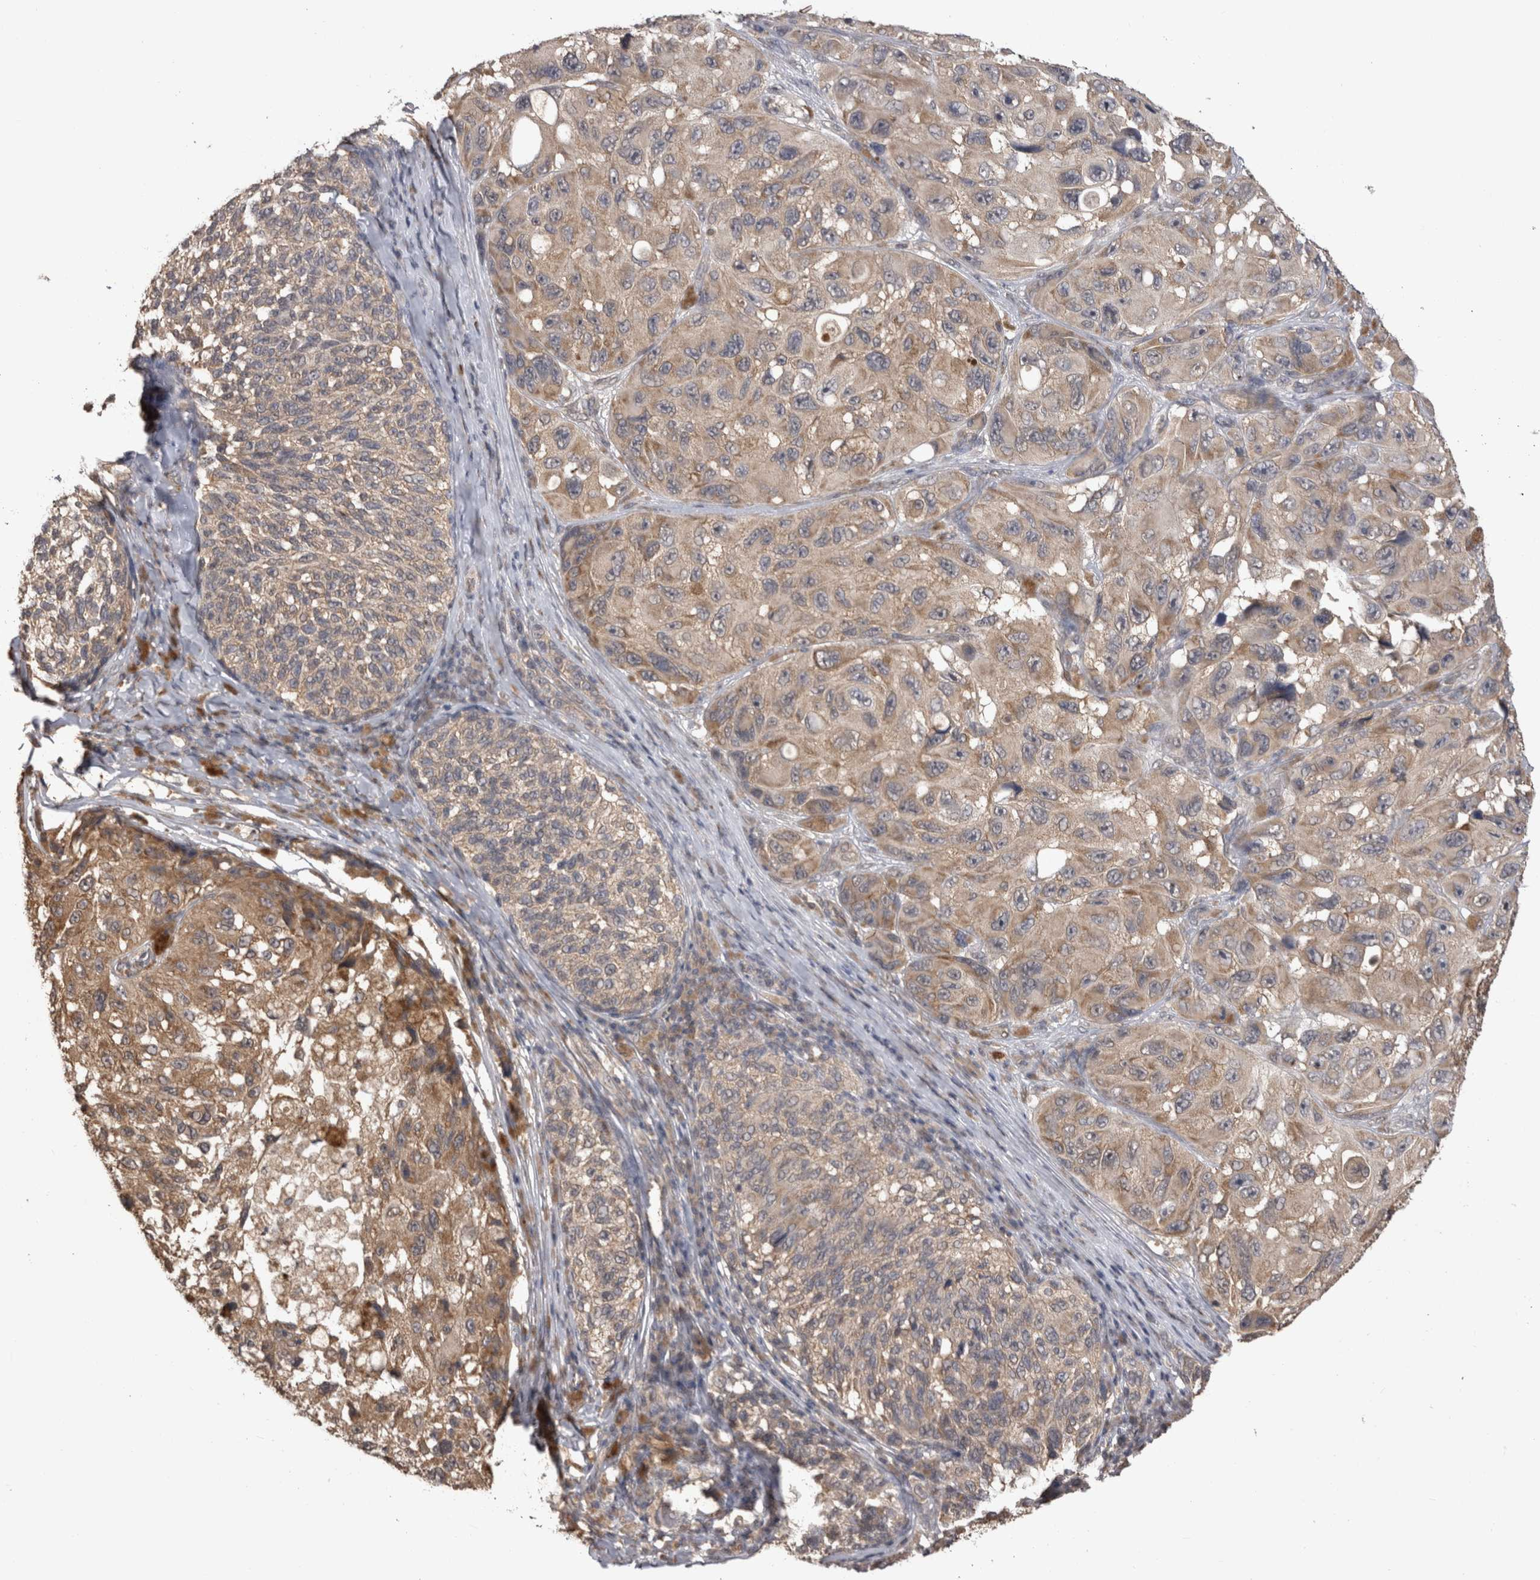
{"staining": {"intensity": "weak", "quantity": ">75%", "location": "cytoplasmic/membranous"}, "tissue": "melanoma", "cell_type": "Tumor cells", "image_type": "cancer", "snomed": [{"axis": "morphology", "description": "Malignant melanoma, NOS"}, {"axis": "topography", "description": "Skin"}], "caption": "This is an image of immunohistochemistry (IHC) staining of melanoma, which shows weak positivity in the cytoplasmic/membranous of tumor cells.", "gene": "PAK4", "patient": {"sex": "female", "age": 73}}